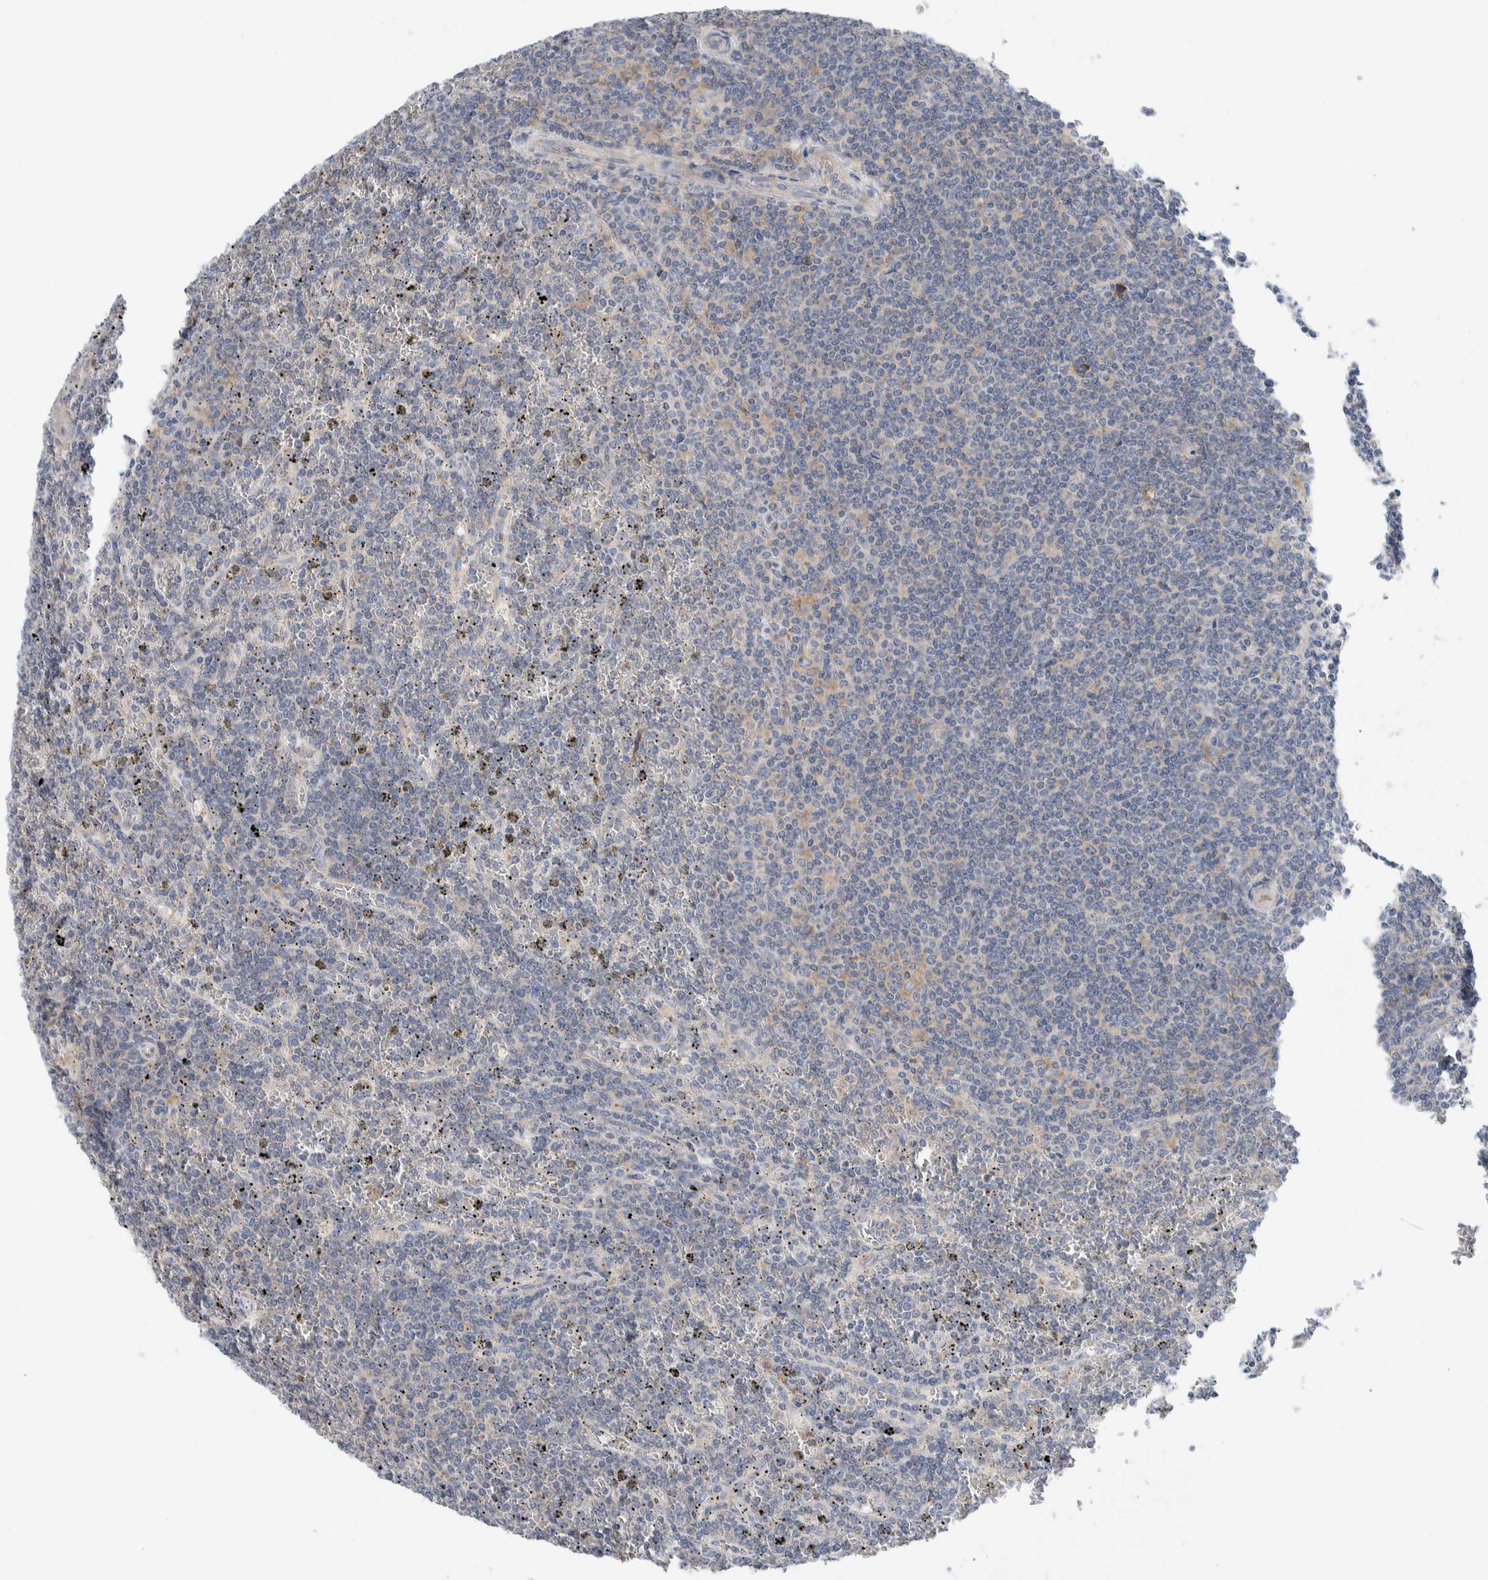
{"staining": {"intensity": "negative", "quantity": "none", "location": "none"}, "tissue": "lymphoma", "cell_type": "Tumor cells", "image_type": "cancer", "snomed": [{"axis": "morphology", "description": "Malignant lymphoma, non-Hodgkin's type, Low grade"}, {"axis": "topography", "description": "Spleen"}], "caption": "This photomicrograph is of lymphoma stained with immunohistochemistry (IHC) to label a protein in brown with the nuclei are counter-stained blue. There is no staining in tumor cells.", "gene": "RACK1", "patient": {"sex": "female", "age": 19}}